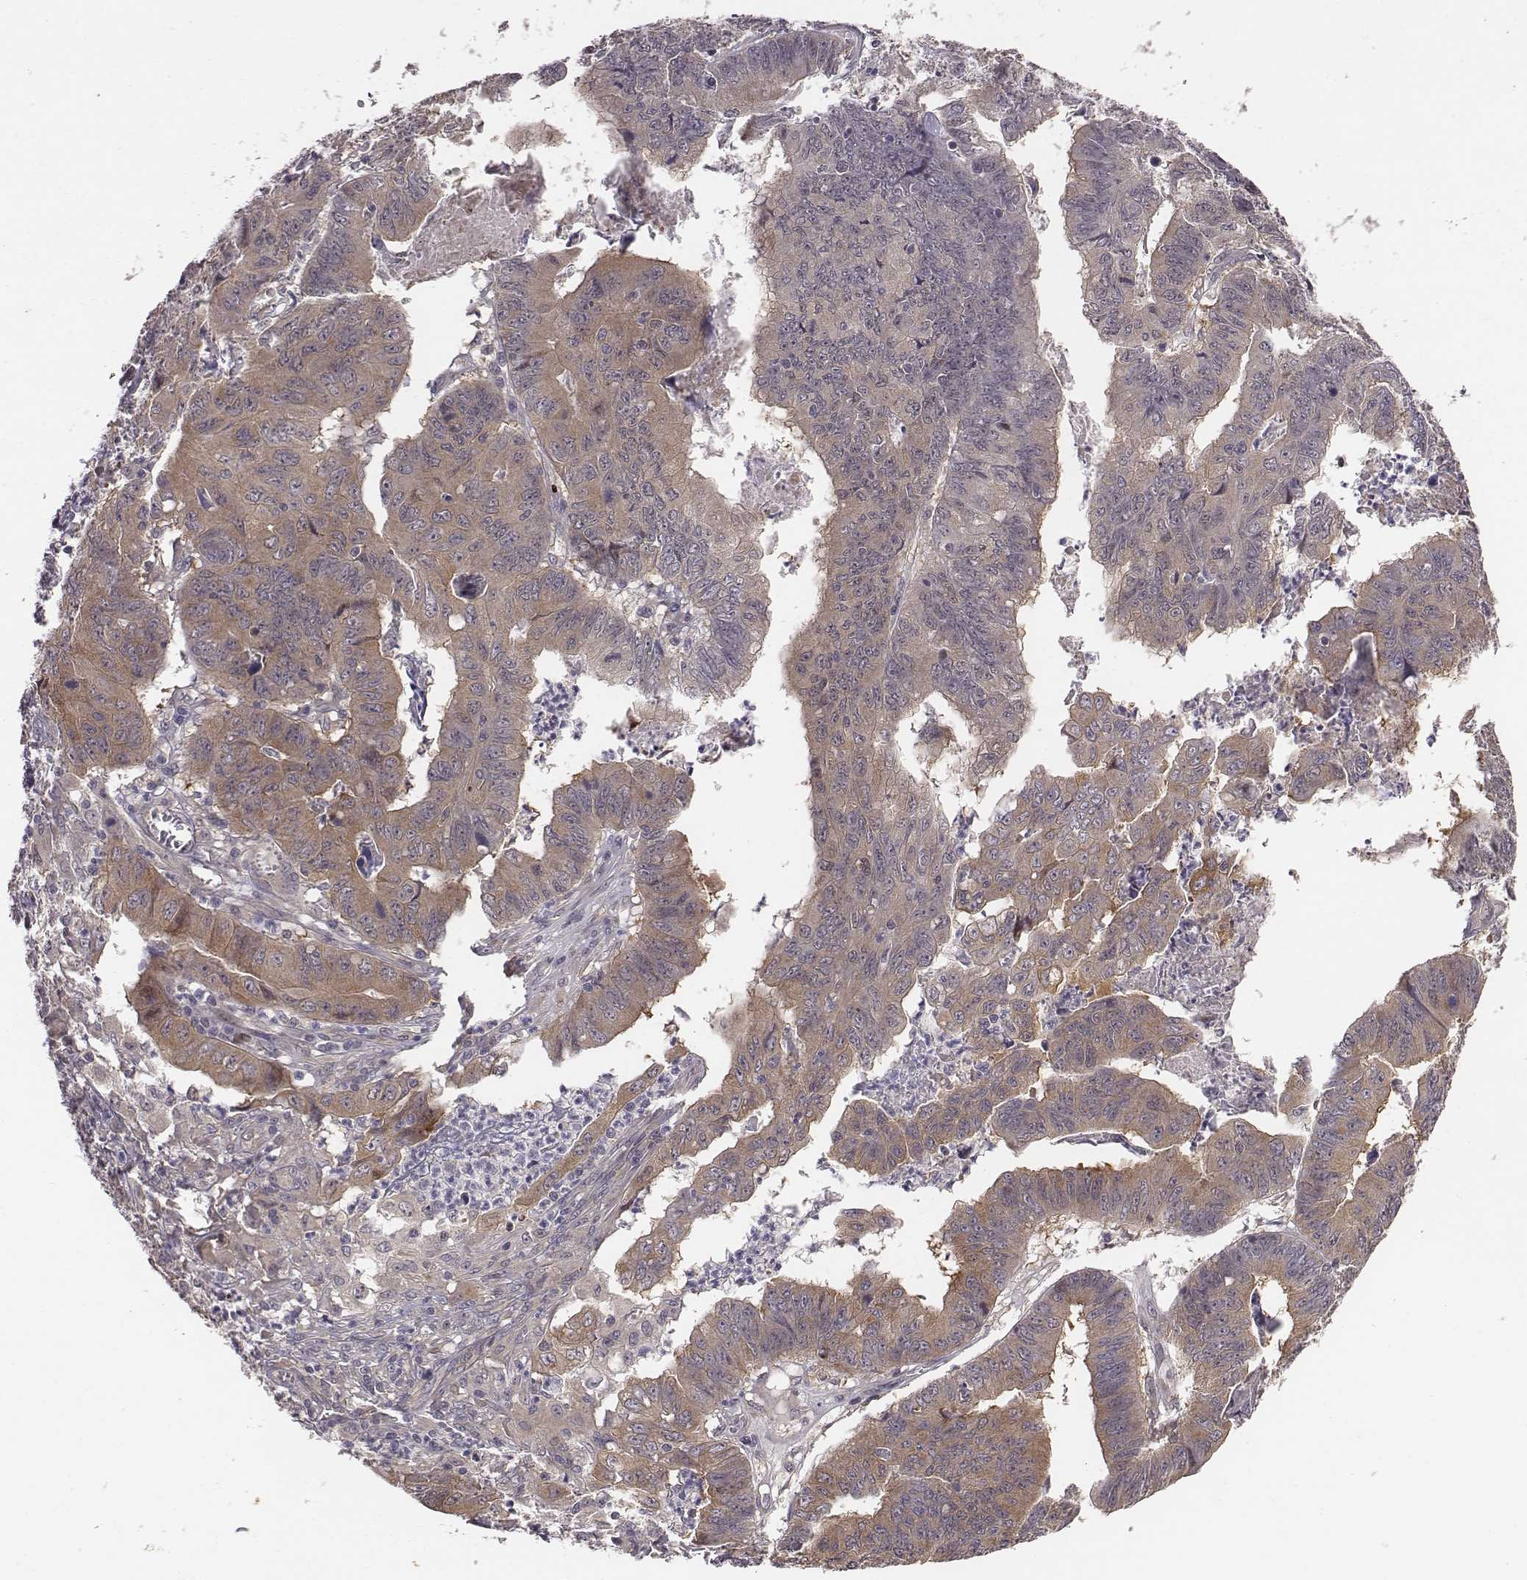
{"staining": {"intensity": "moderate", "quantity": ">75%", "location": "cytoplasmic/membranous"}, "tissue": "stomach cancer", "cell_type": "Tumor cells", "image_type": "cancer", "snomed": [{"axis": "morphology", "description": "Adenocarcinoma, NOS"}, {"axis": "topography", "description": "Stomach, lower"}], "caption": "Stomach cancer (adenocarcinoma) tissue exhibits moderate cytoplasmic/membranous staining in approximately >75% of tumor cells, visualized by immunohistochemistry.", "gene": "SMURF2", "patient": {"sex": "male", "age": 77}}